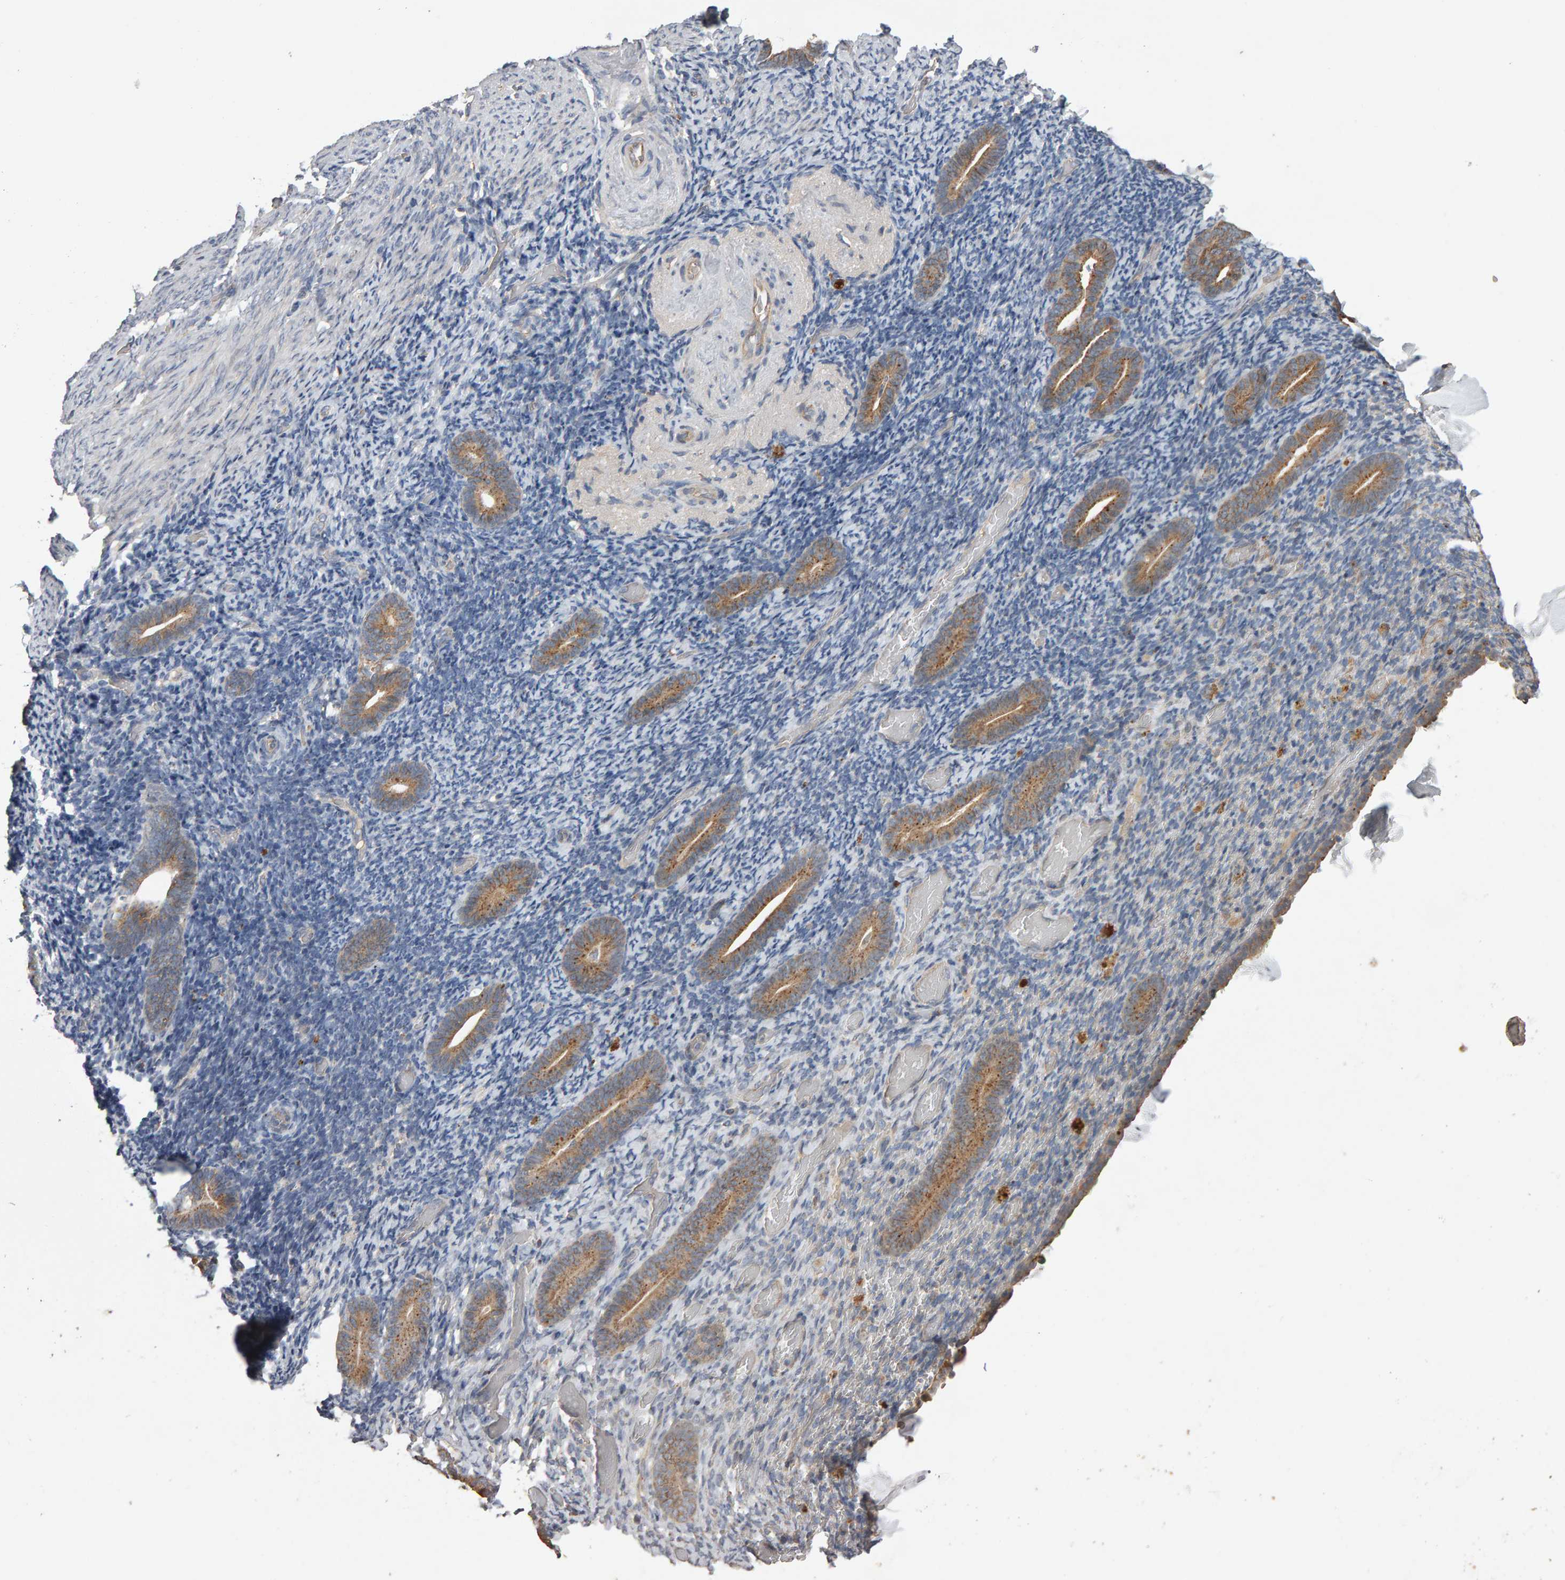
{"staining": {"intensity": "negative", "quantity": "none", "location": "none"}, "tissue": "endometrium", "cell_type": "Cells in endometrial stroma", "image_type": "normal", "snomed": [{"axis": "morphology", "description": "Normal tissue, NOS"}, {"axis": "topography", "description": "Endometrium"}], "caption": "DAB (3,3'-diaminobenzidine) immunohistochemical staining of benign human endometrium demonstrates no significant positivity in cells in endometrial stroma. (DAB (3,3'-diaminobenzidine) immunohistochemistry, high magnification).", "gene": "COASY", "patient": {"sex": "female", "age": 51}}